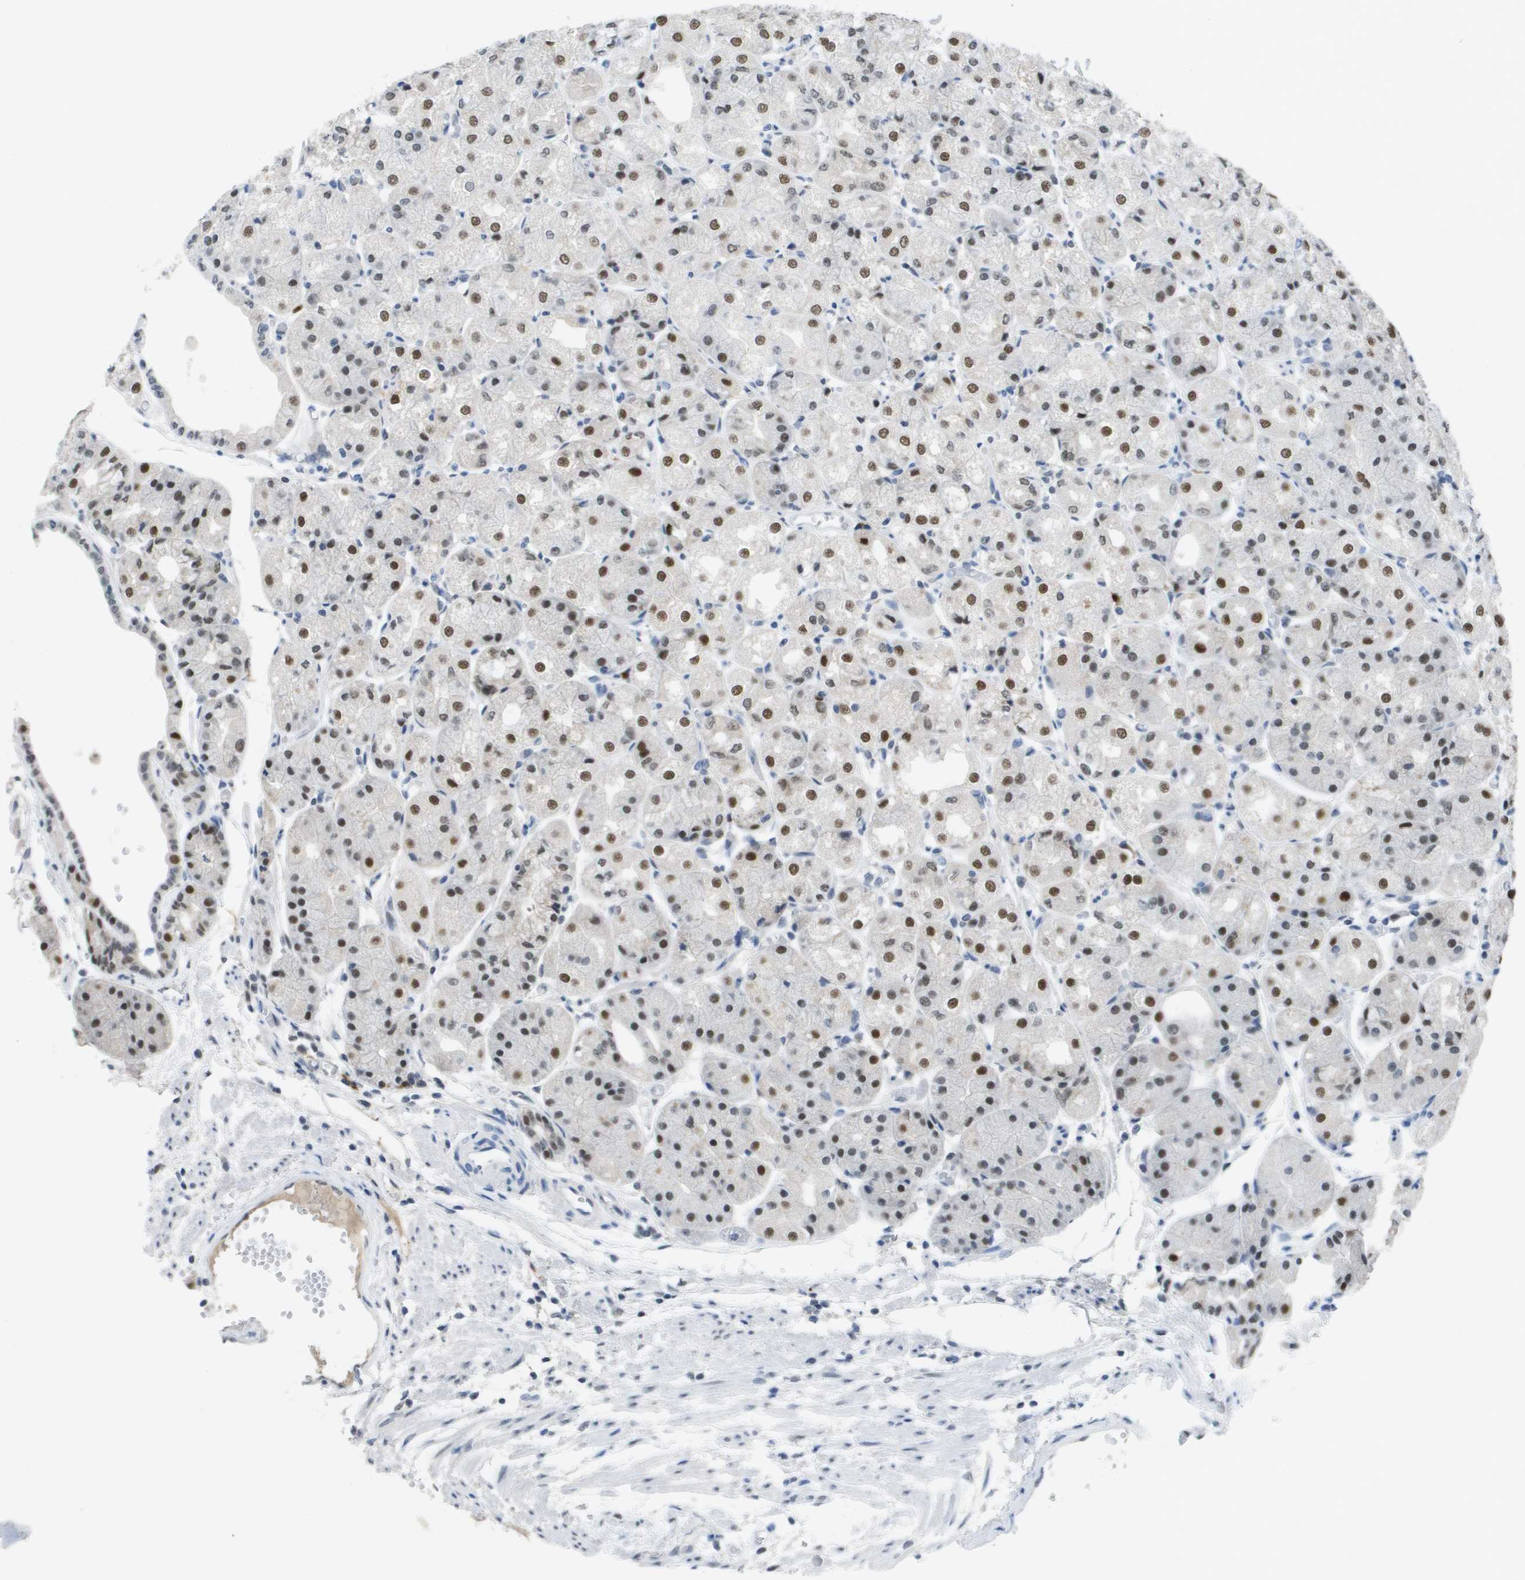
{"staining": {"intensity": "strong", "quantity": "25%-75%", "location": "nuclear"}, "tissue": "stomach", "cell_type": "Glandular cells", "image_type": "normal", "snomed": [{"axis": "morphology", "description": "Normal tissue, NOS"}, {"axis": "topography", "description": "Stomach, upper"}], "caption": "Stomach stained with a brown dye shows strong nuclear positive positivity in approximately 25%-75% of glandular cells.", "gene": "TP53RK", "patient": {"sex": "male", "age": 72}}